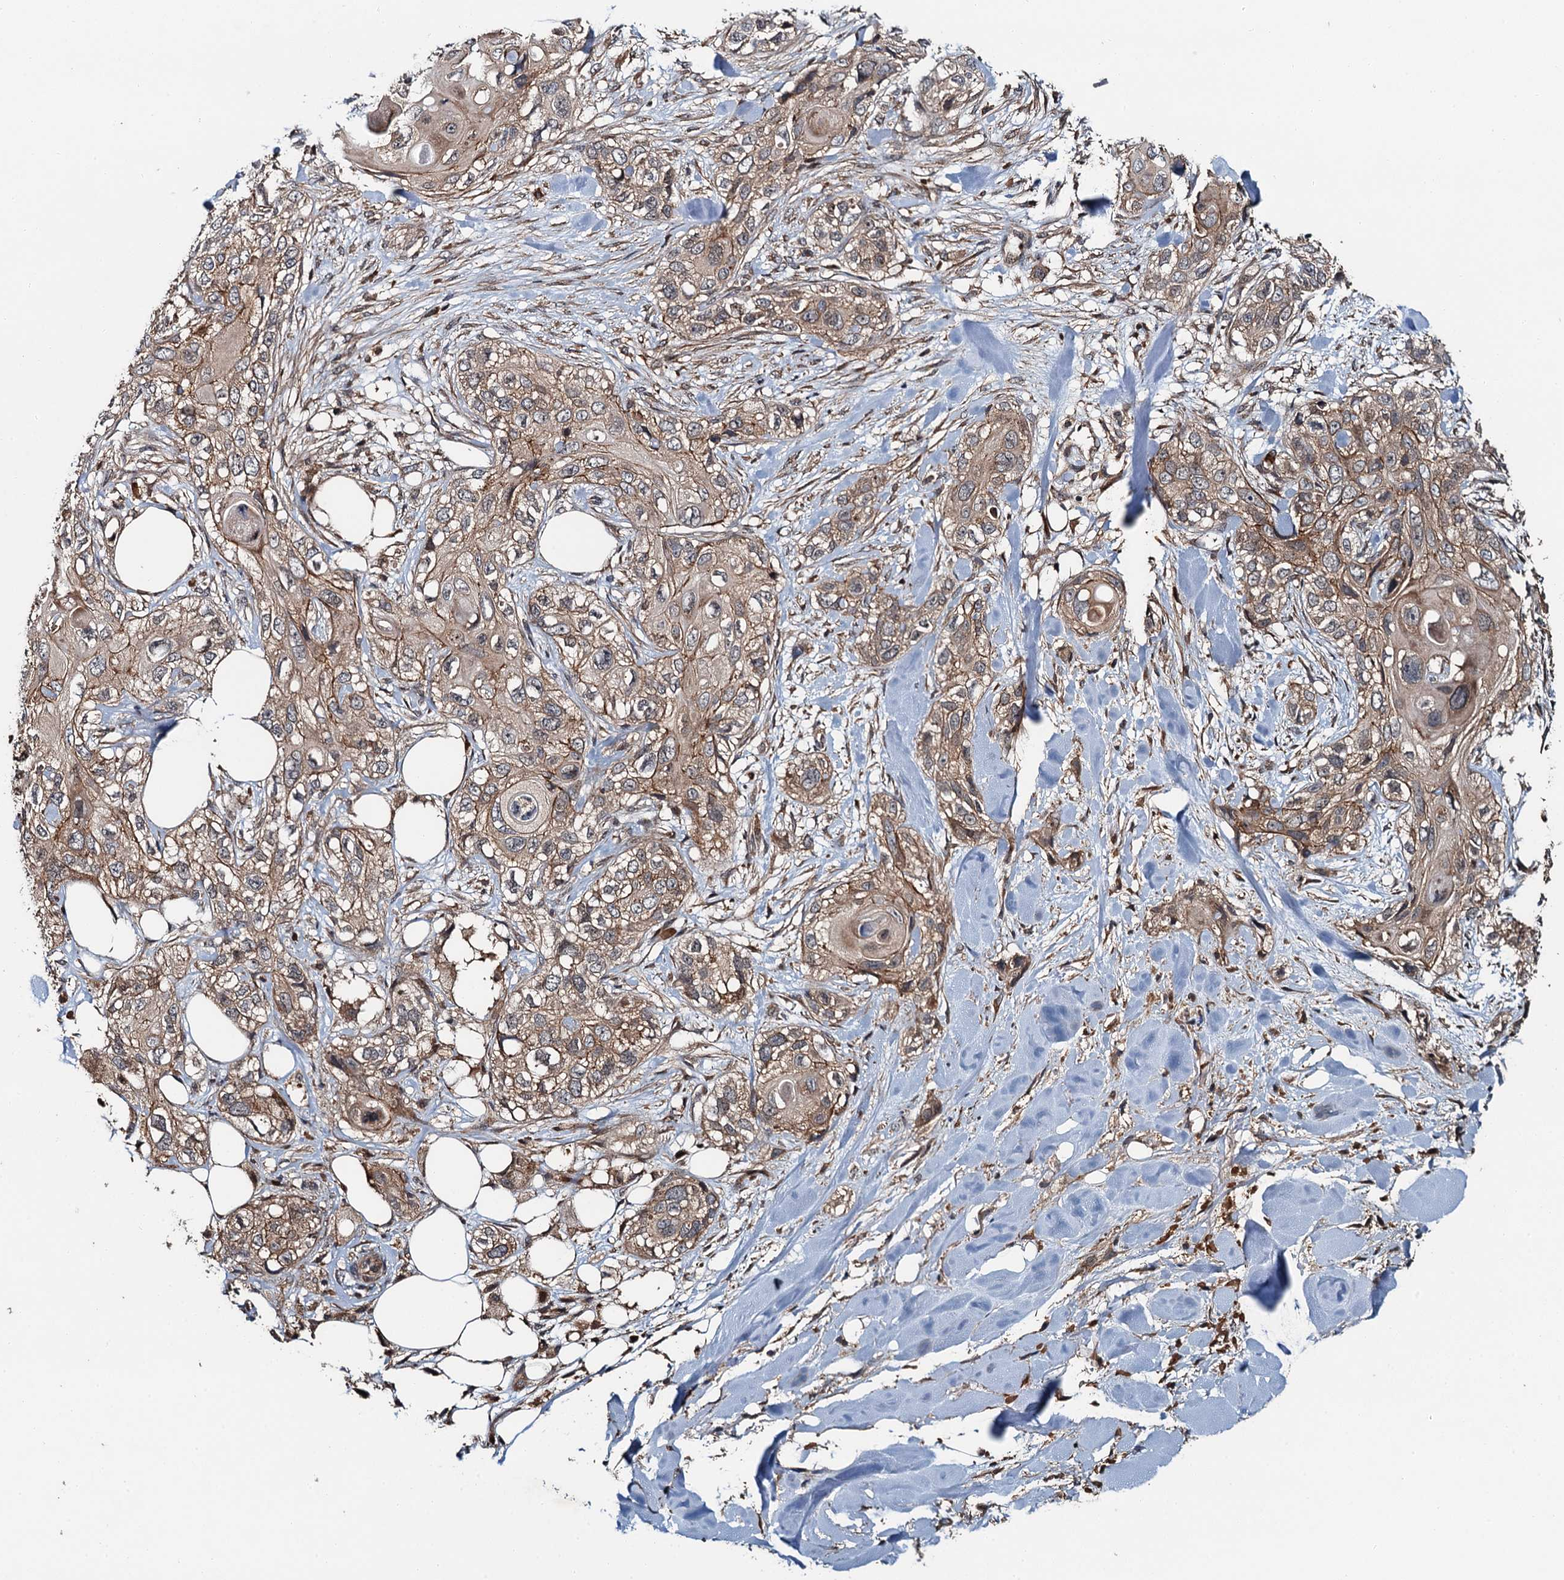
{"staining": {"intensity": "moderate", "quantity": "25%-75%", "location": "cytoplasmic/membranous"}, "tissue": "skin cancer", "cell_type": "Tumor cells", "image_type": "cancer", "snomed": [{"axis": "morphology", "description": "Normal tissue, NOS"}, {"axis": "morphology", "description": "Squamous cell carcinoma, NOS"}, {"axis": "topography", "description": "Skin"}], "caption": "Skin cancer tissue exhibits moderate cytoplasmic/membranous positivity in approximately 25%-75% of tumor cells, visualized by immunohistochemistry.", "gene": "SNX32", "patient": {"sex": "male", "age": 72}}